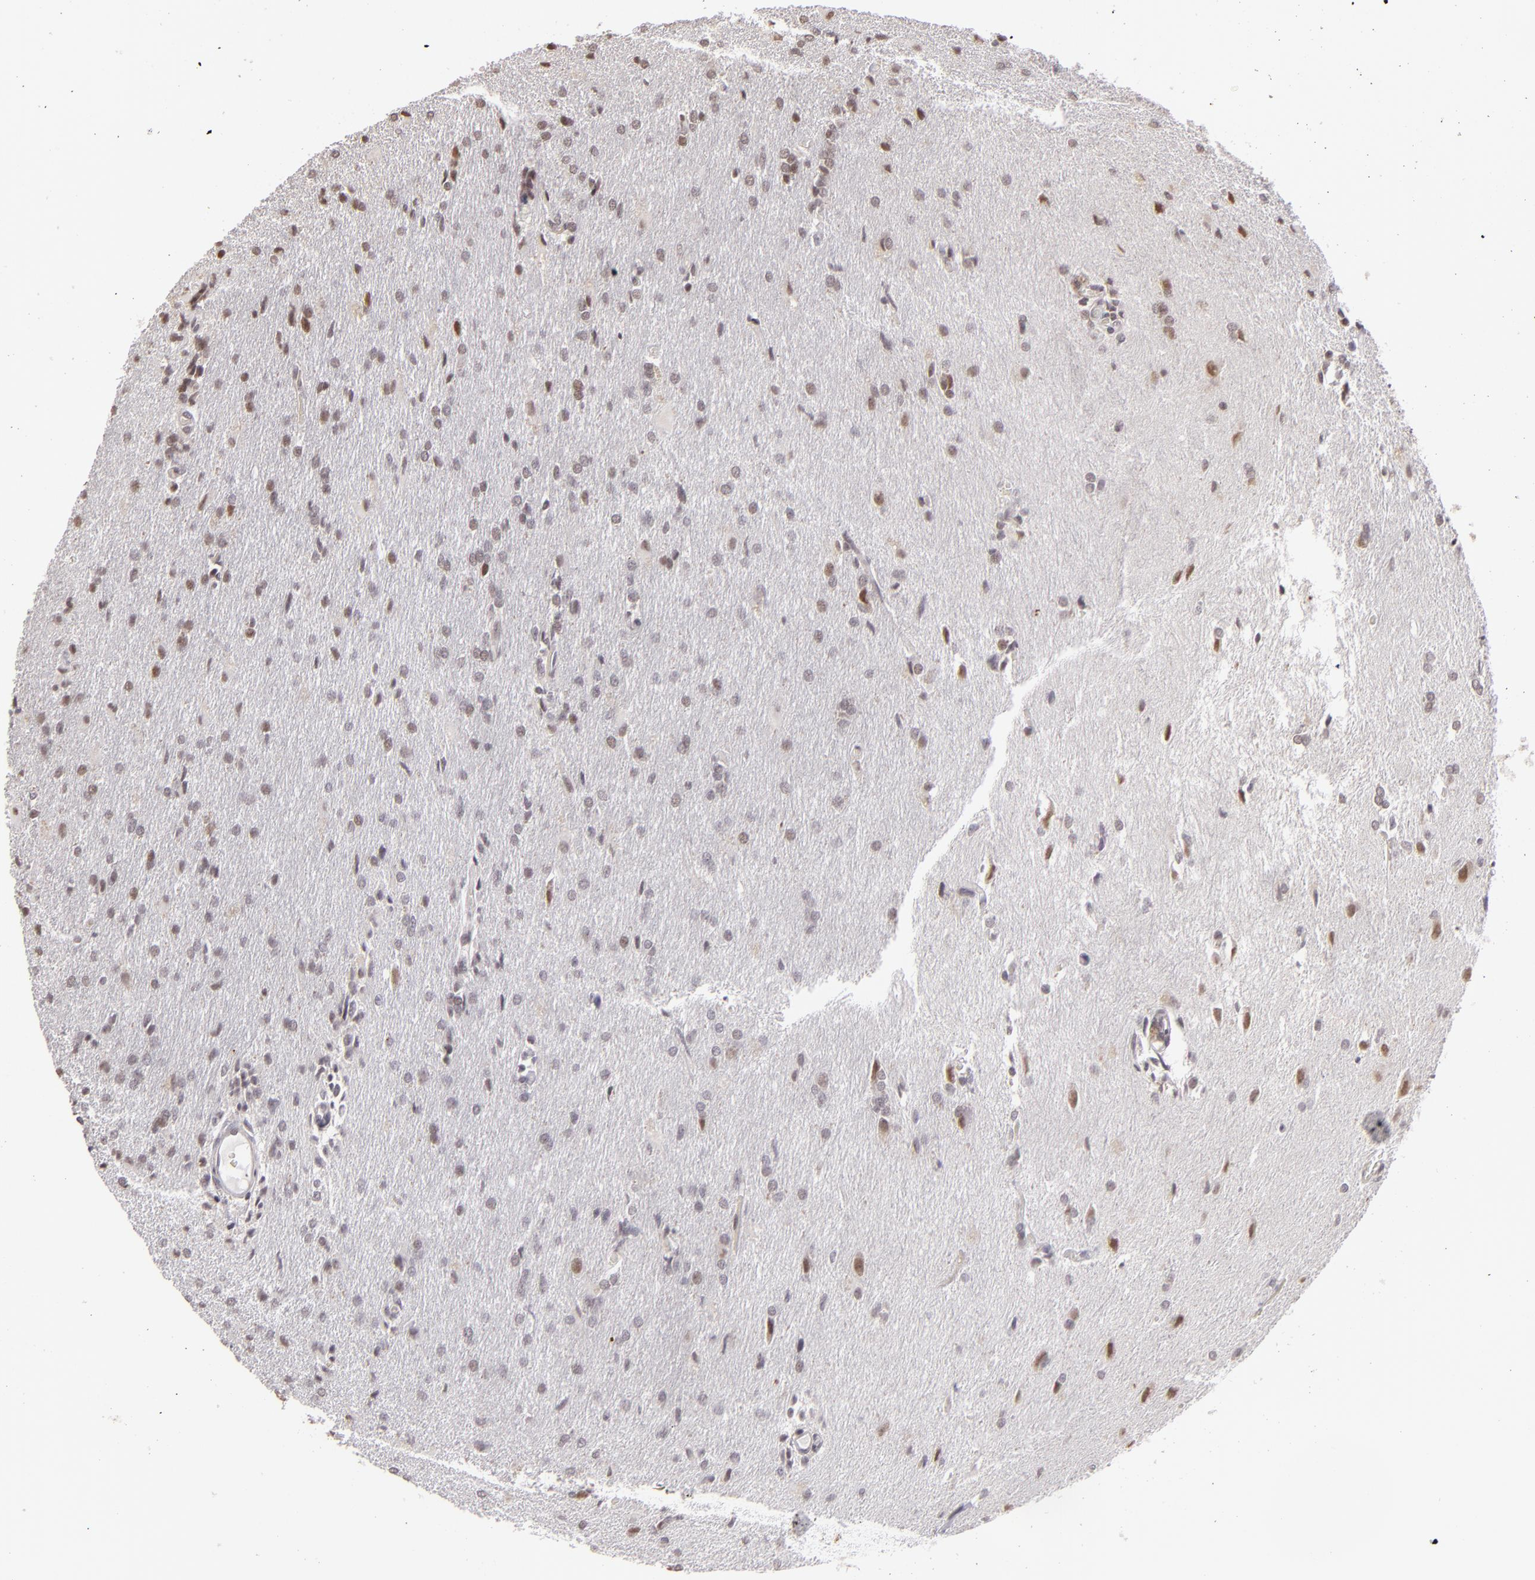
{"staining": {"intensity": "weak", "quantity": "<25%", "location": "nuclear"}, "tissue": "glioma", "cell_type": "Tumor cells", "image_type": "cancer", "snomed": [{"axis": "morphology", "description": "Glioma, malignant, High grade"}, {"axis": "topography", "description": "Brain"}], "caption": "The immunohistochemistry photomicrograph has no significant staining in tumor cells of glioma tissue.", "gene": "RARB", "patient": {"sex": "male", "age": 68}}